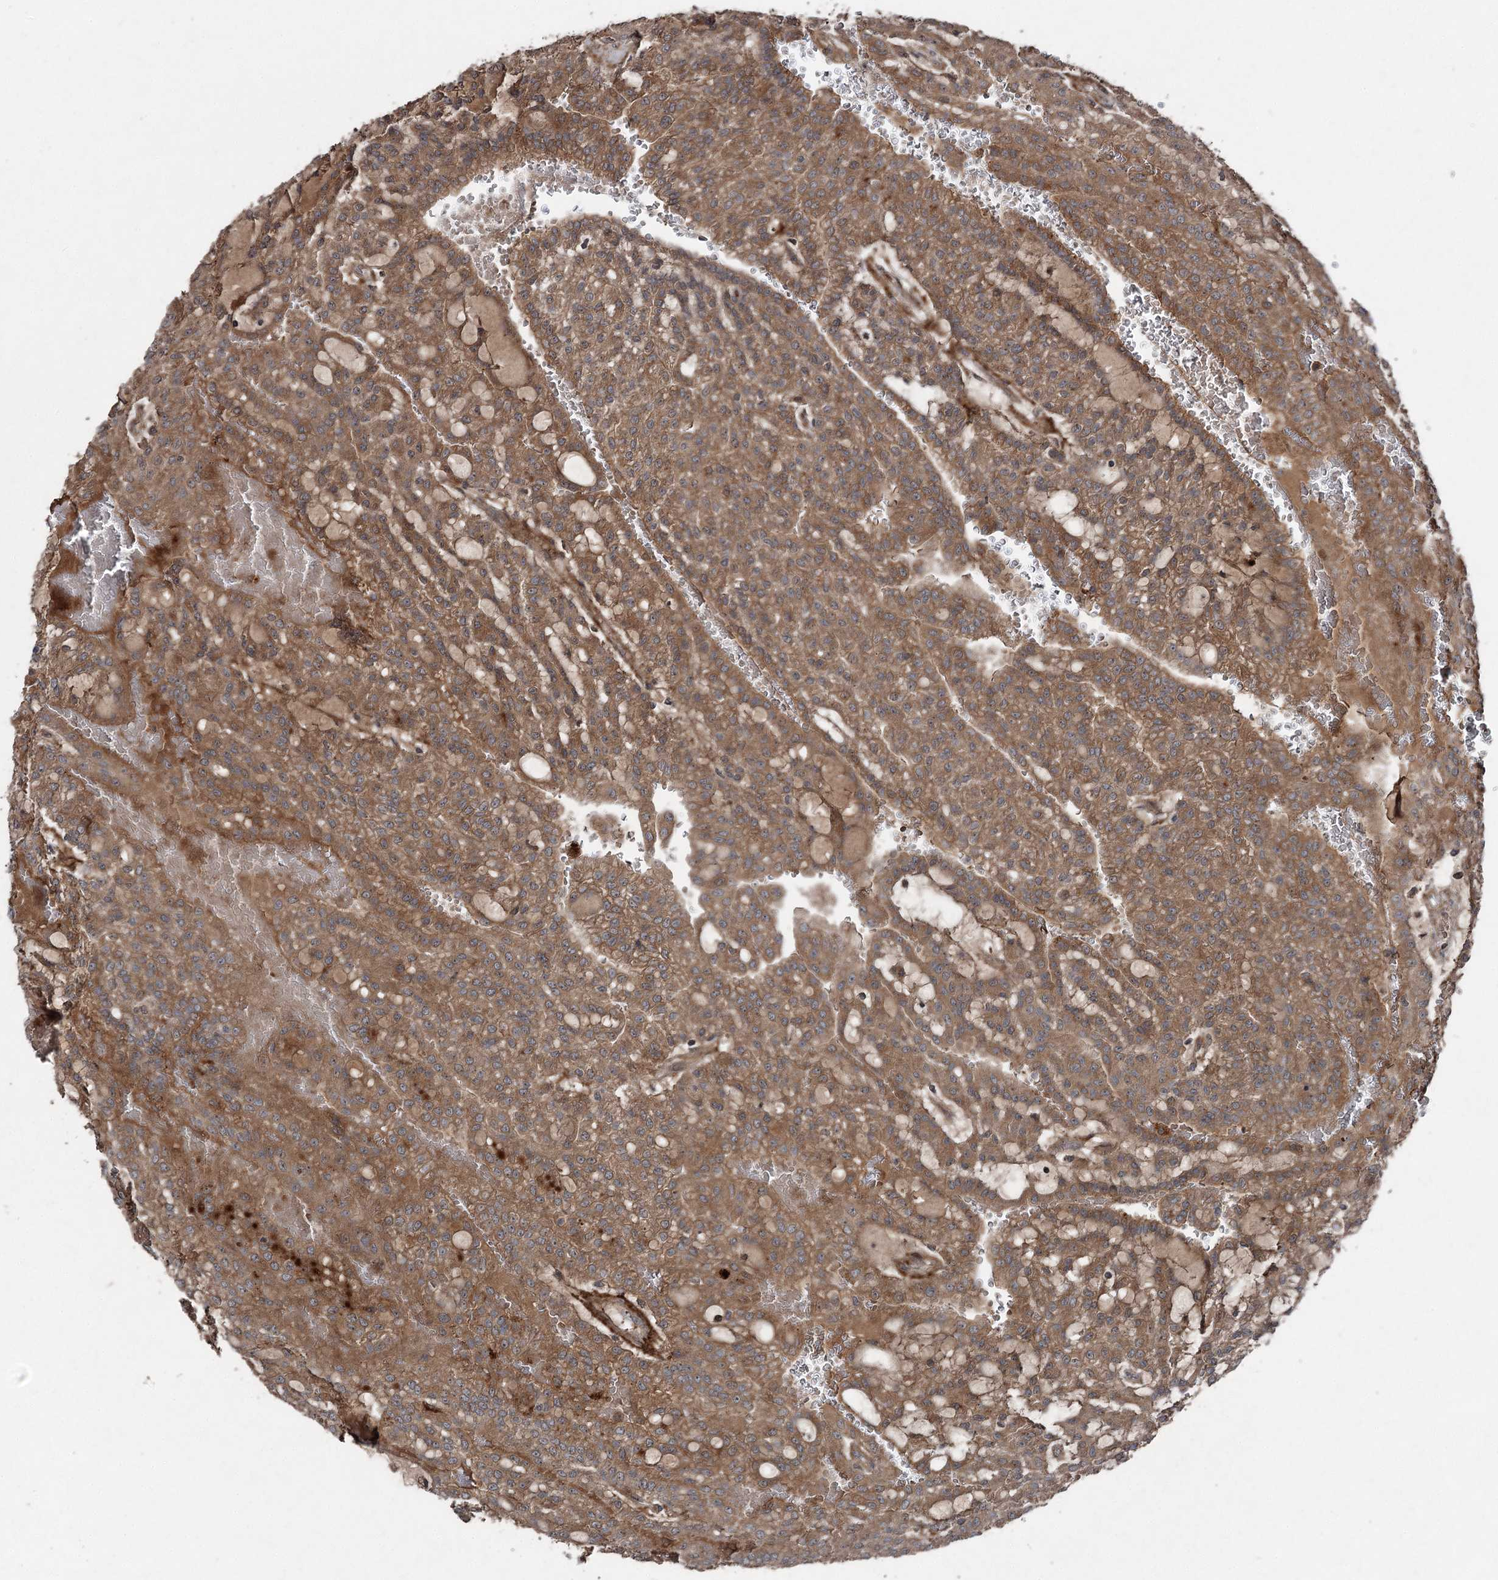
{"staining": {"intensity": "moderate", "quantity": ">75%", "location": "cytoplasmic/membranous"}, "tissue": "renal cancer", "cell_type": "Tumor cells", "image_type": "cancer", "snomed": [{"axis": "morphology", "description": "Adenocarcinoma, NOS"}, {"axis": "topography", "description": "Kidney"}], "caption": "DAB (3,3'-diaminobenzidine) immunohistochemical staining of renal adenocarcinoma exhibits moderate cytoplasmic/membranous protein expression in about >75% of tumor cells.", "gene": "MAPK8IP2", "patient": {"sex": "male", "age": 63}}